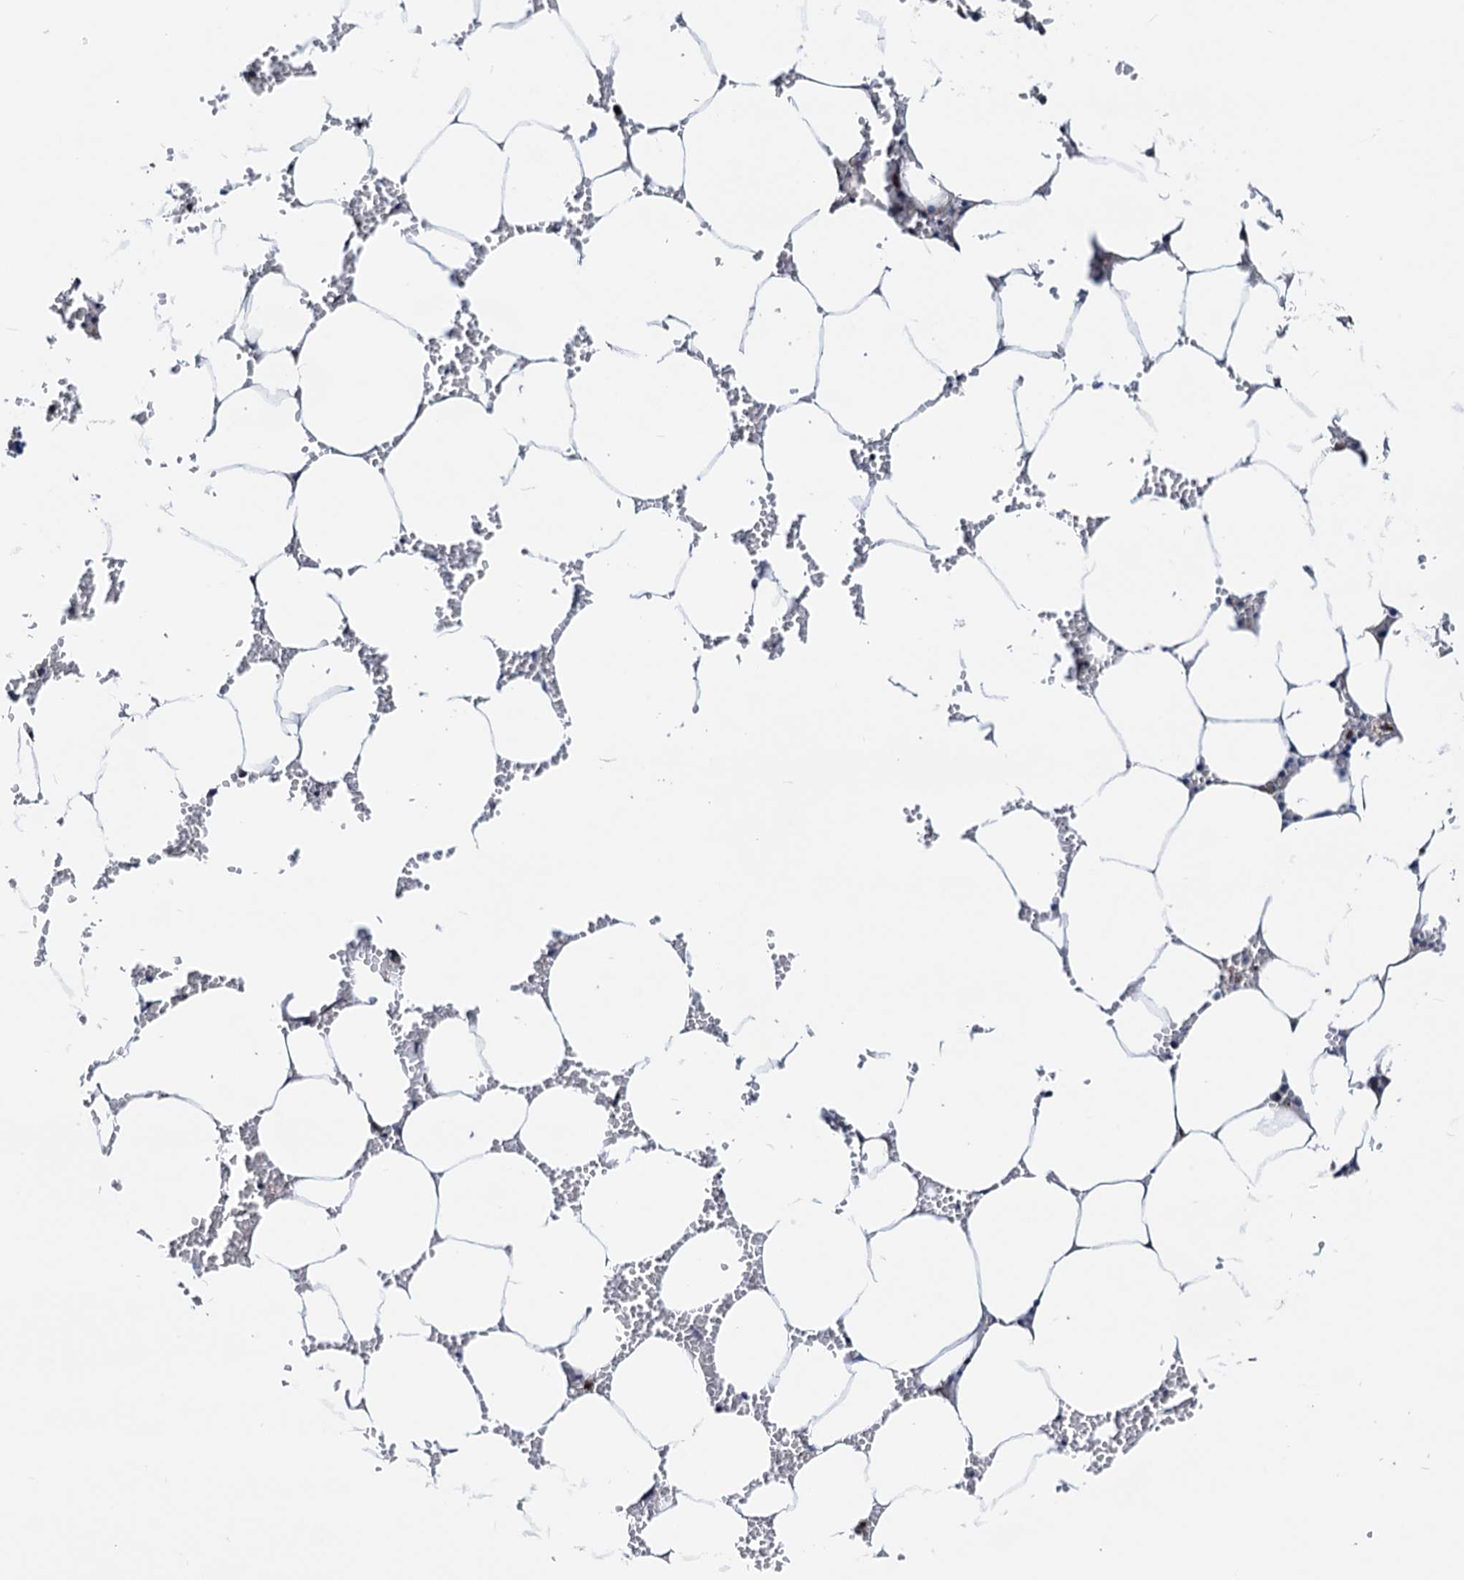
{"staining": {"intensity": "moderate", "quantity": "<25%", "location": "nuclear"}, "tissue": "bone marrow", "cell_type": "Hematopoietic cells", "image_type": "normal", "snomed": [{"axis": "morphology", "description": "Normal tissue, NOS"}, {"axis": "topography", "description": "Bone marrow"}], "caption": "IHC (DAB) staining of benign human bone marrow reveals moderate nuclear protein positivity in about <25% of hematopoietic cells. The staining was performed using DAB to visualize the protein expression in brown, while the nuclei were stained in blue with hematoxylin (Magnification: 20x).", "gene": "COA4", "patient": {"sex": "male", "age": 70}}